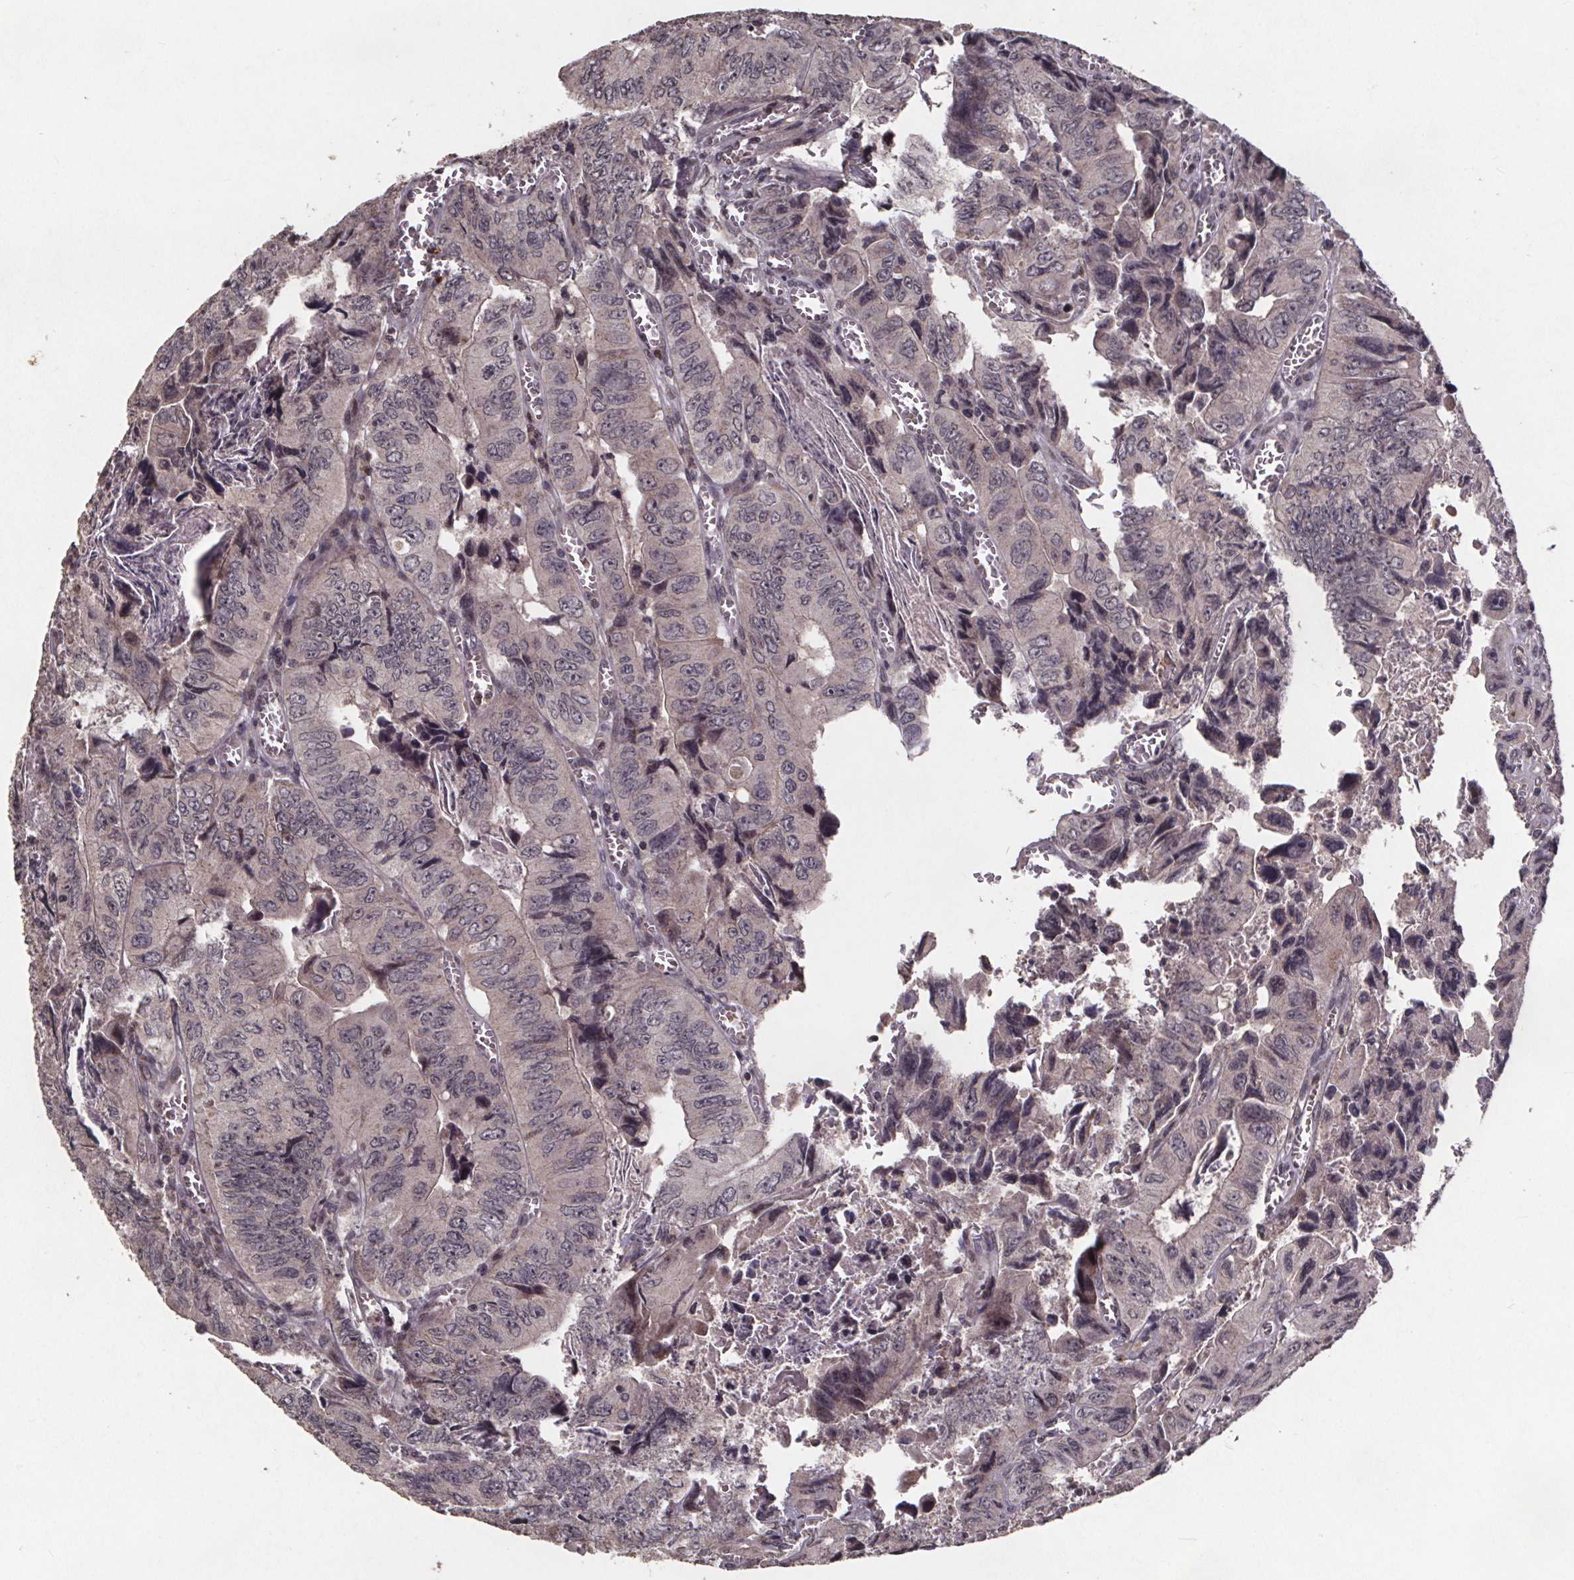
{"staining": {"intensity": "weak", "quantity": "<25%", "location": "cytoplasmic/membranous,nuclear"}, "tissue": "colorectal cancer", "cell_type": "Tumor cells", "image_type": "cancer", "snomed": [{"axis": "morphology", "description": "Adenocarcinoma, NOS"}, {"axis": "topography", "description": "Colon"}], "caption": "Colorectal cancer stained for a protein using IHC reveals no expression tumor cells.", "gene": "GPX3", "patient": {"sex": "female", "age": 84}}